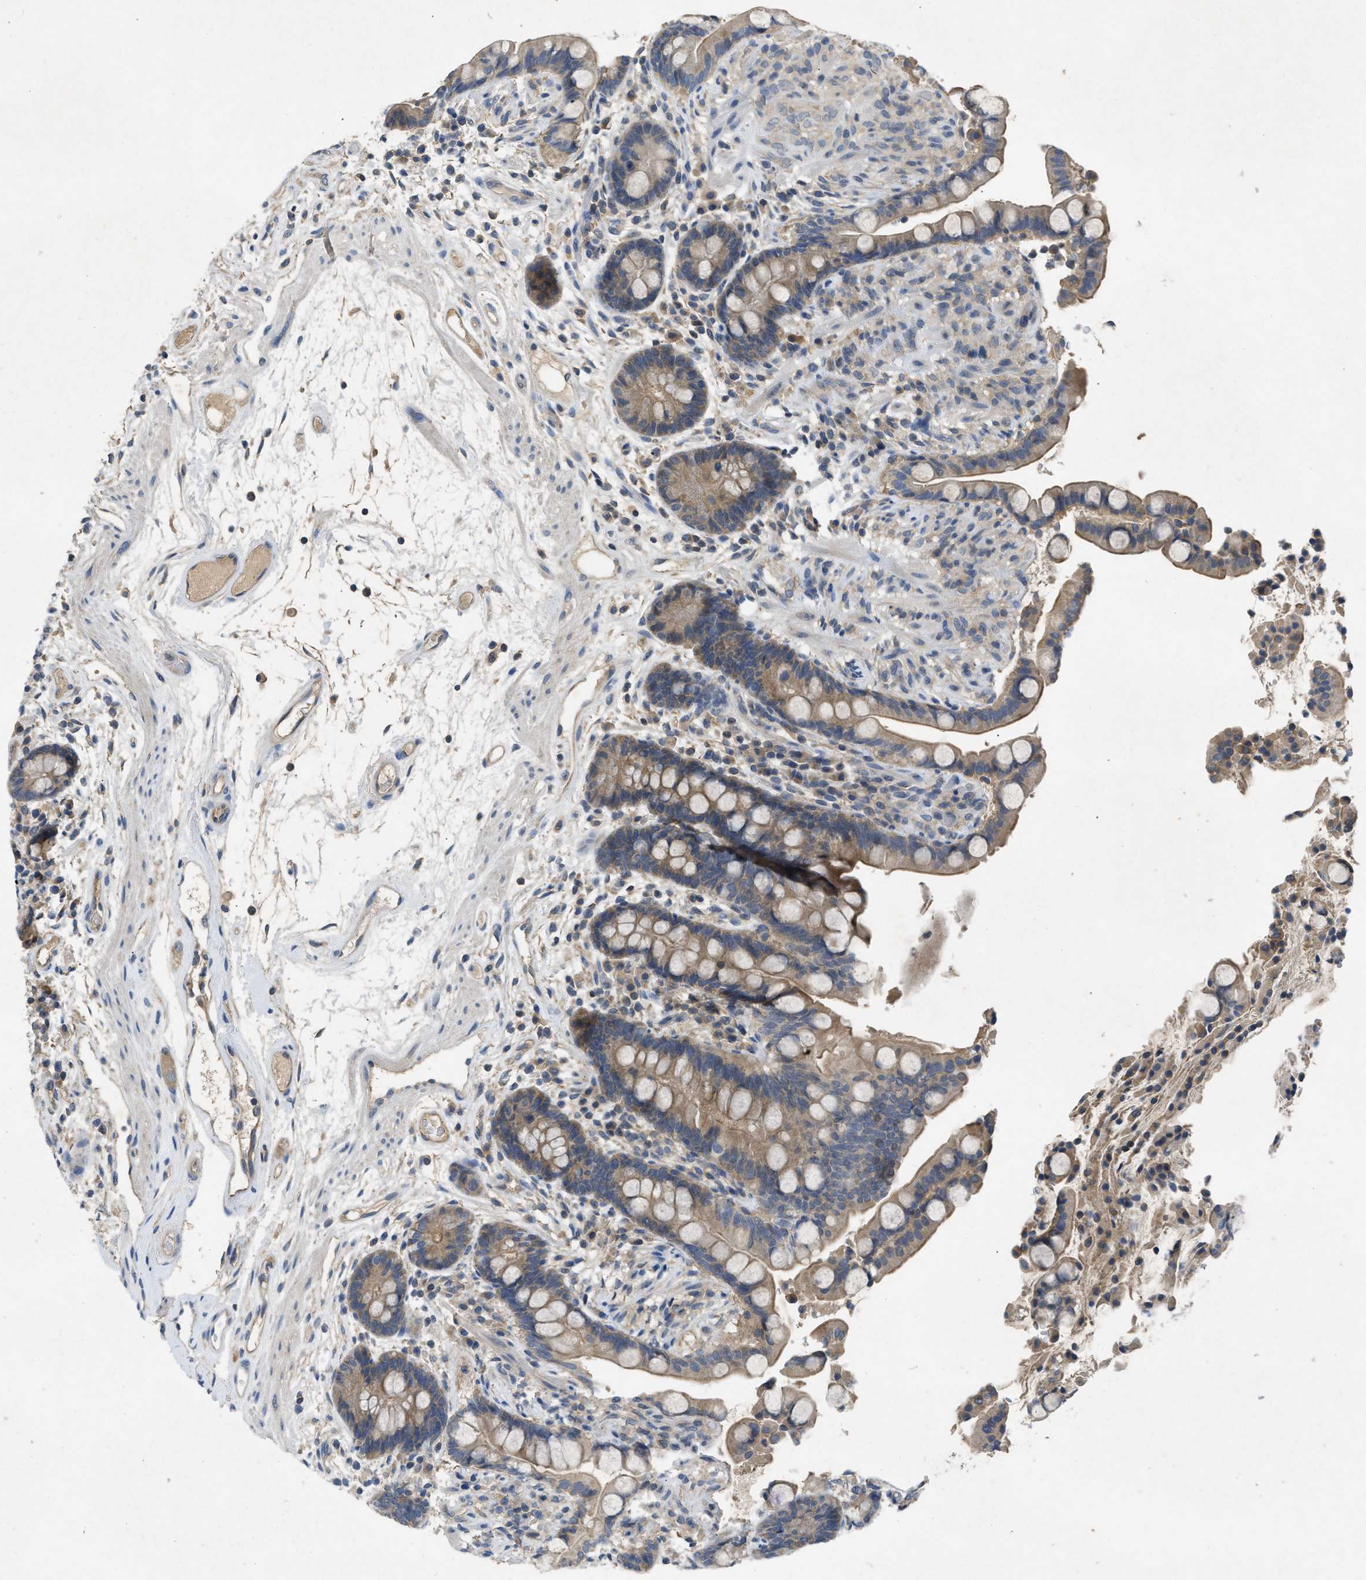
{"staining": {"intensity": "moderate", "quantity": ">75%", "location": "cytoplasmic/membranous"}, "tissue": "colon", "cell_type": "Endothelial cells", "image_type": "normal", "snomed": [{"axis": "morphology", "description": "Normal tissue, NOS"}, {"axis": "topography", "description": "Colon"}], "caption": "Colon was stained to show a protein in brown. There is medium levels of moderate cytoplasmic/membranous positivity in approximately >75% of endothelial cells. The staining is performed using DAB (3,3'-diaminobenzidine) brown chromogen to label protein expression. The nuclei are counter-stained blue using hematoxylin.", "gene": "PPP3CA", "patient": {"sex": "male", "age": 73}}